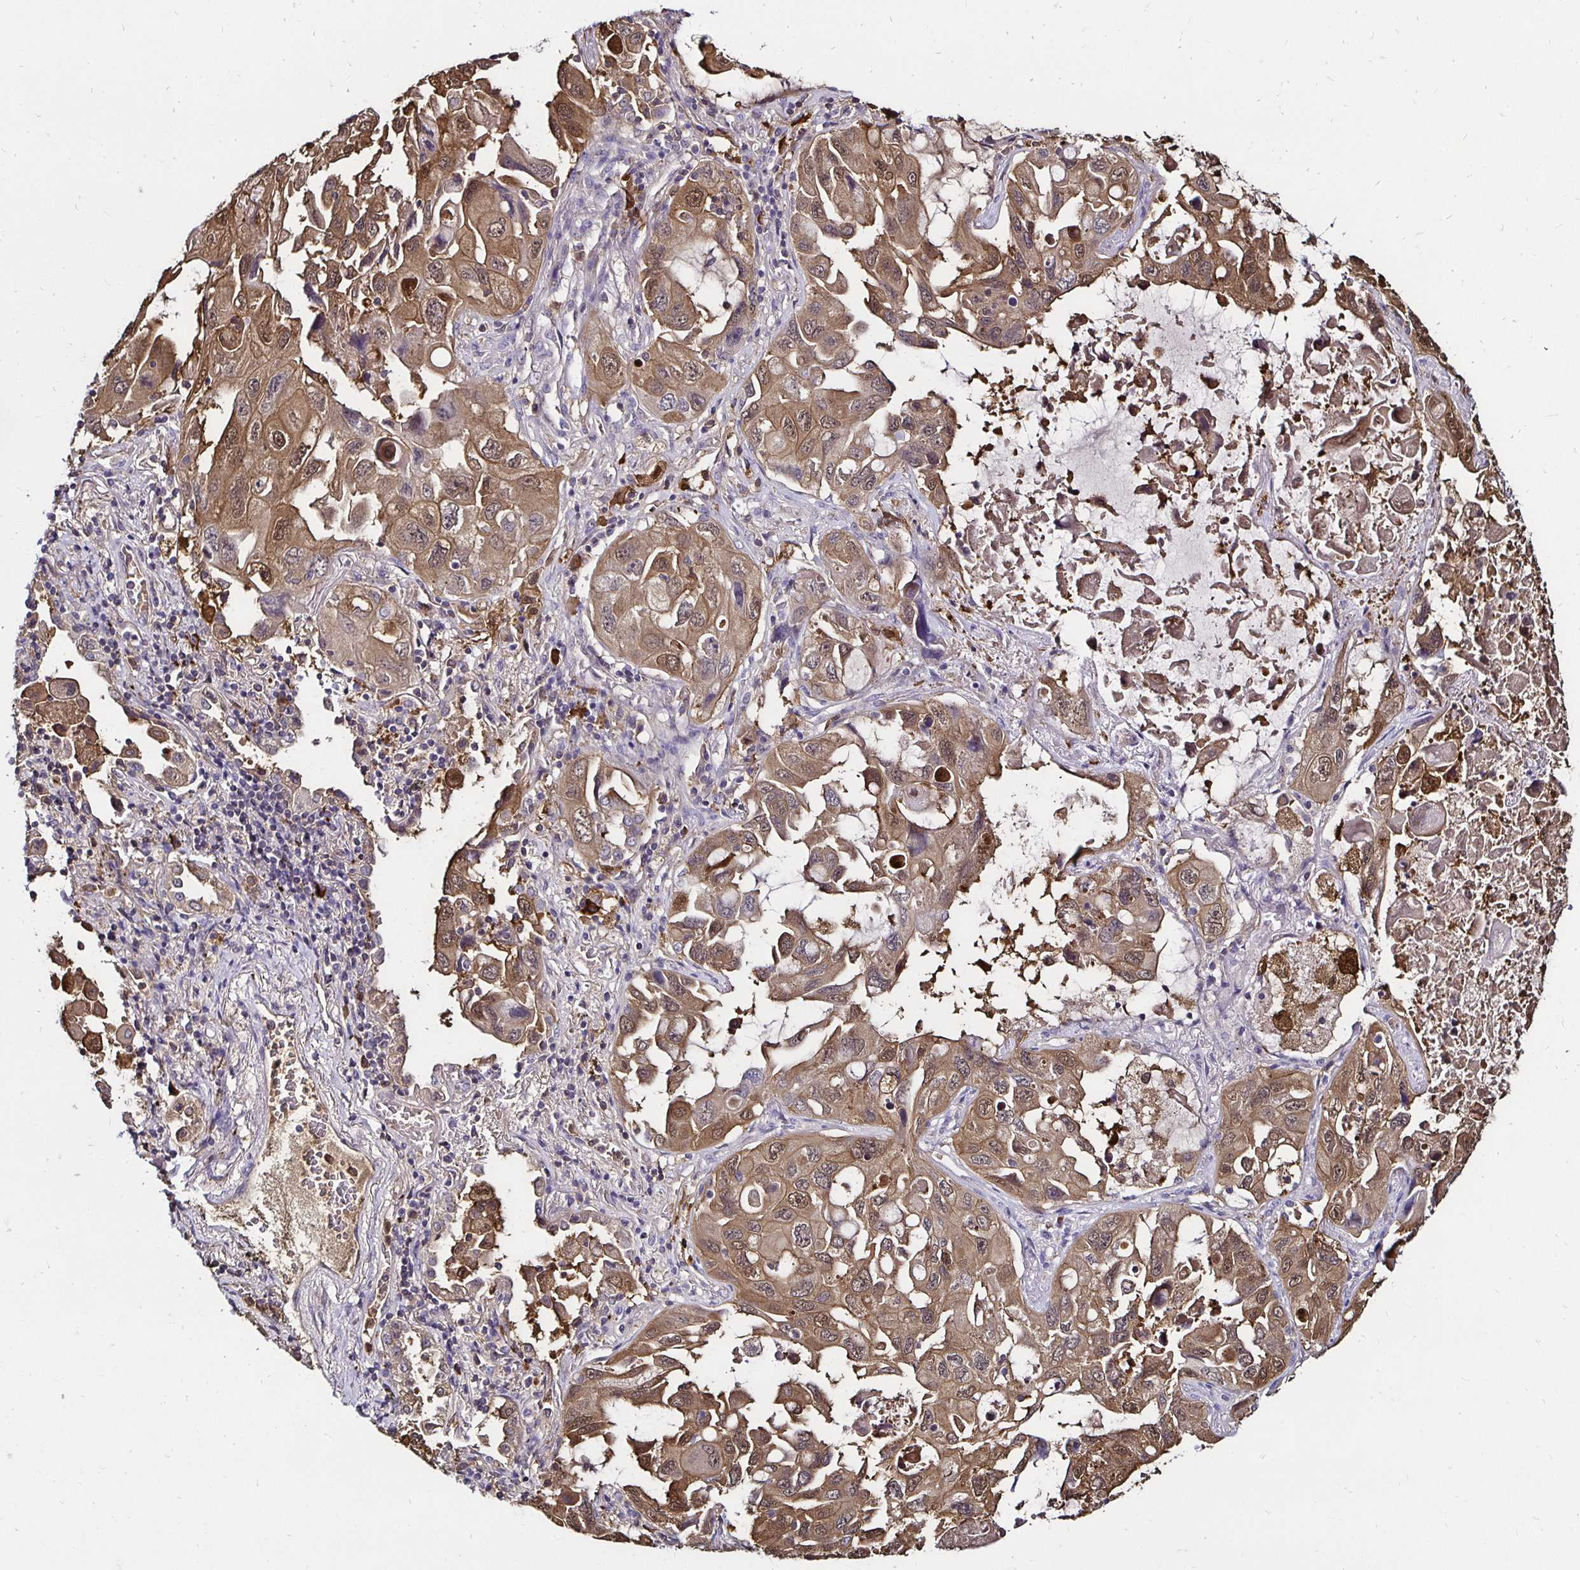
{"staining": {"intensity": "weak", "quantity": ">75%", "location": "cytoplasmic/membranous,nuclear"}, "tissue": "lung cancer", "cell_type": "Tumor cells", "image_type": "cancer", "snomed": [{"axis": "morphology", "description": "Squamous cell carcinoma, NOS"}, {"axis": "topography", "description": "Lung"}], "caption": "High-power microscopy captured an immunohistochemistry photomicrograph of squamous cell carcinoma (lung), revealing weak cytoplasmic/membranous and nuclear staining in about >75% of tumor cells. The staining is performed using DAB (3,3'-diaminobenzidine) brown chromogen to label protein expression. The nuclei are counter-stained blue using hematoxylin.", "gene": "TXN", "patient": {"sex": "female", "age": 73}}